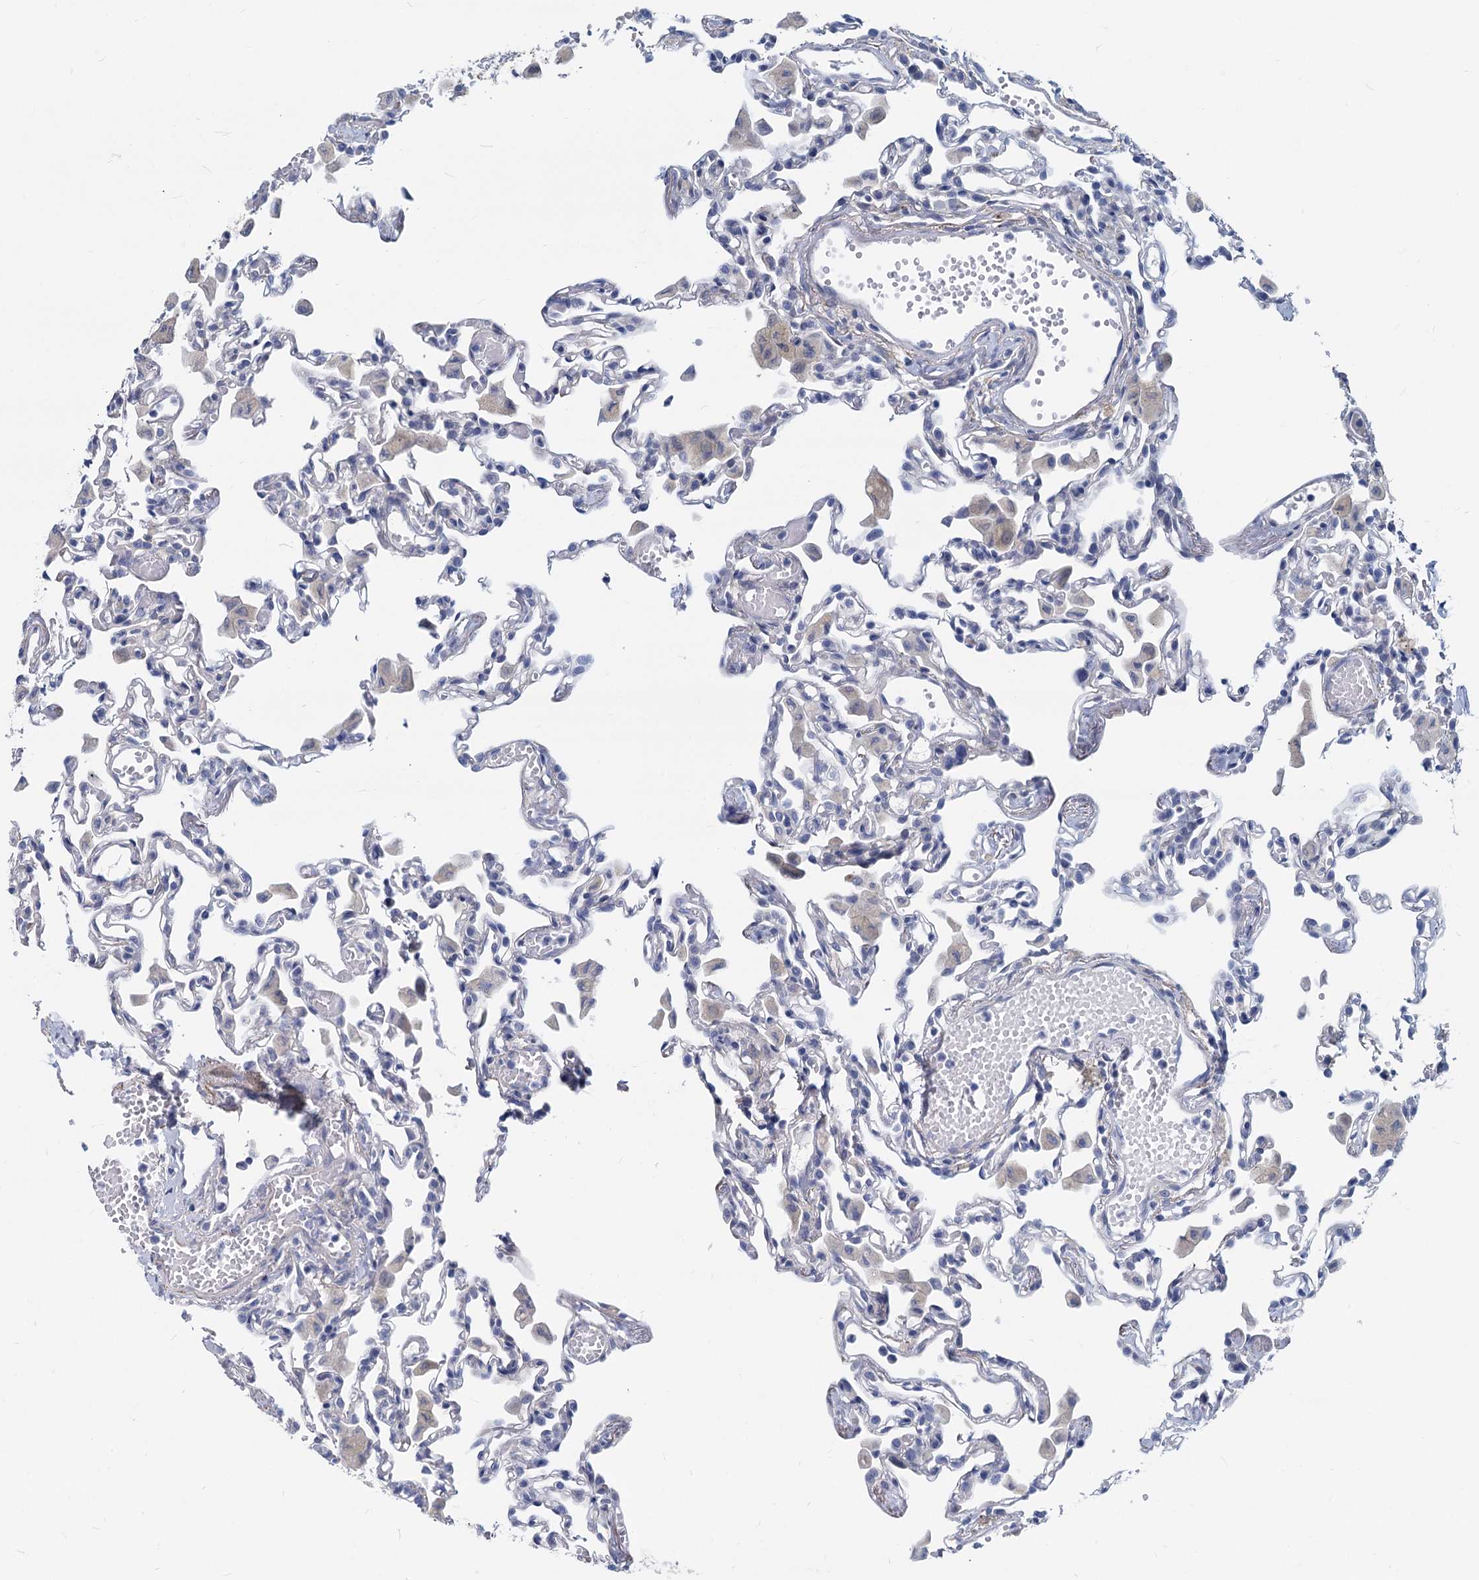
{"staining": {"intensity": "negative", "quantity": "none", "location": "none"}, "tissue": "lung", "cell_type": "Alveolar cells", "image_type": "normal", "snomed": [{"axis": "morphology", "description": "Normal tissue, NOS"}, {"axis": "topography", "description": "Bronchus"}, {"axis": "topography", "description": "Lung"}], "caption": "This is an immunohistochemistry (IHC) image of benign human lung. There is no expression in alveolar cells.", "gene": "GSTM3", "patient": {"sex": "female", "age": 49}}